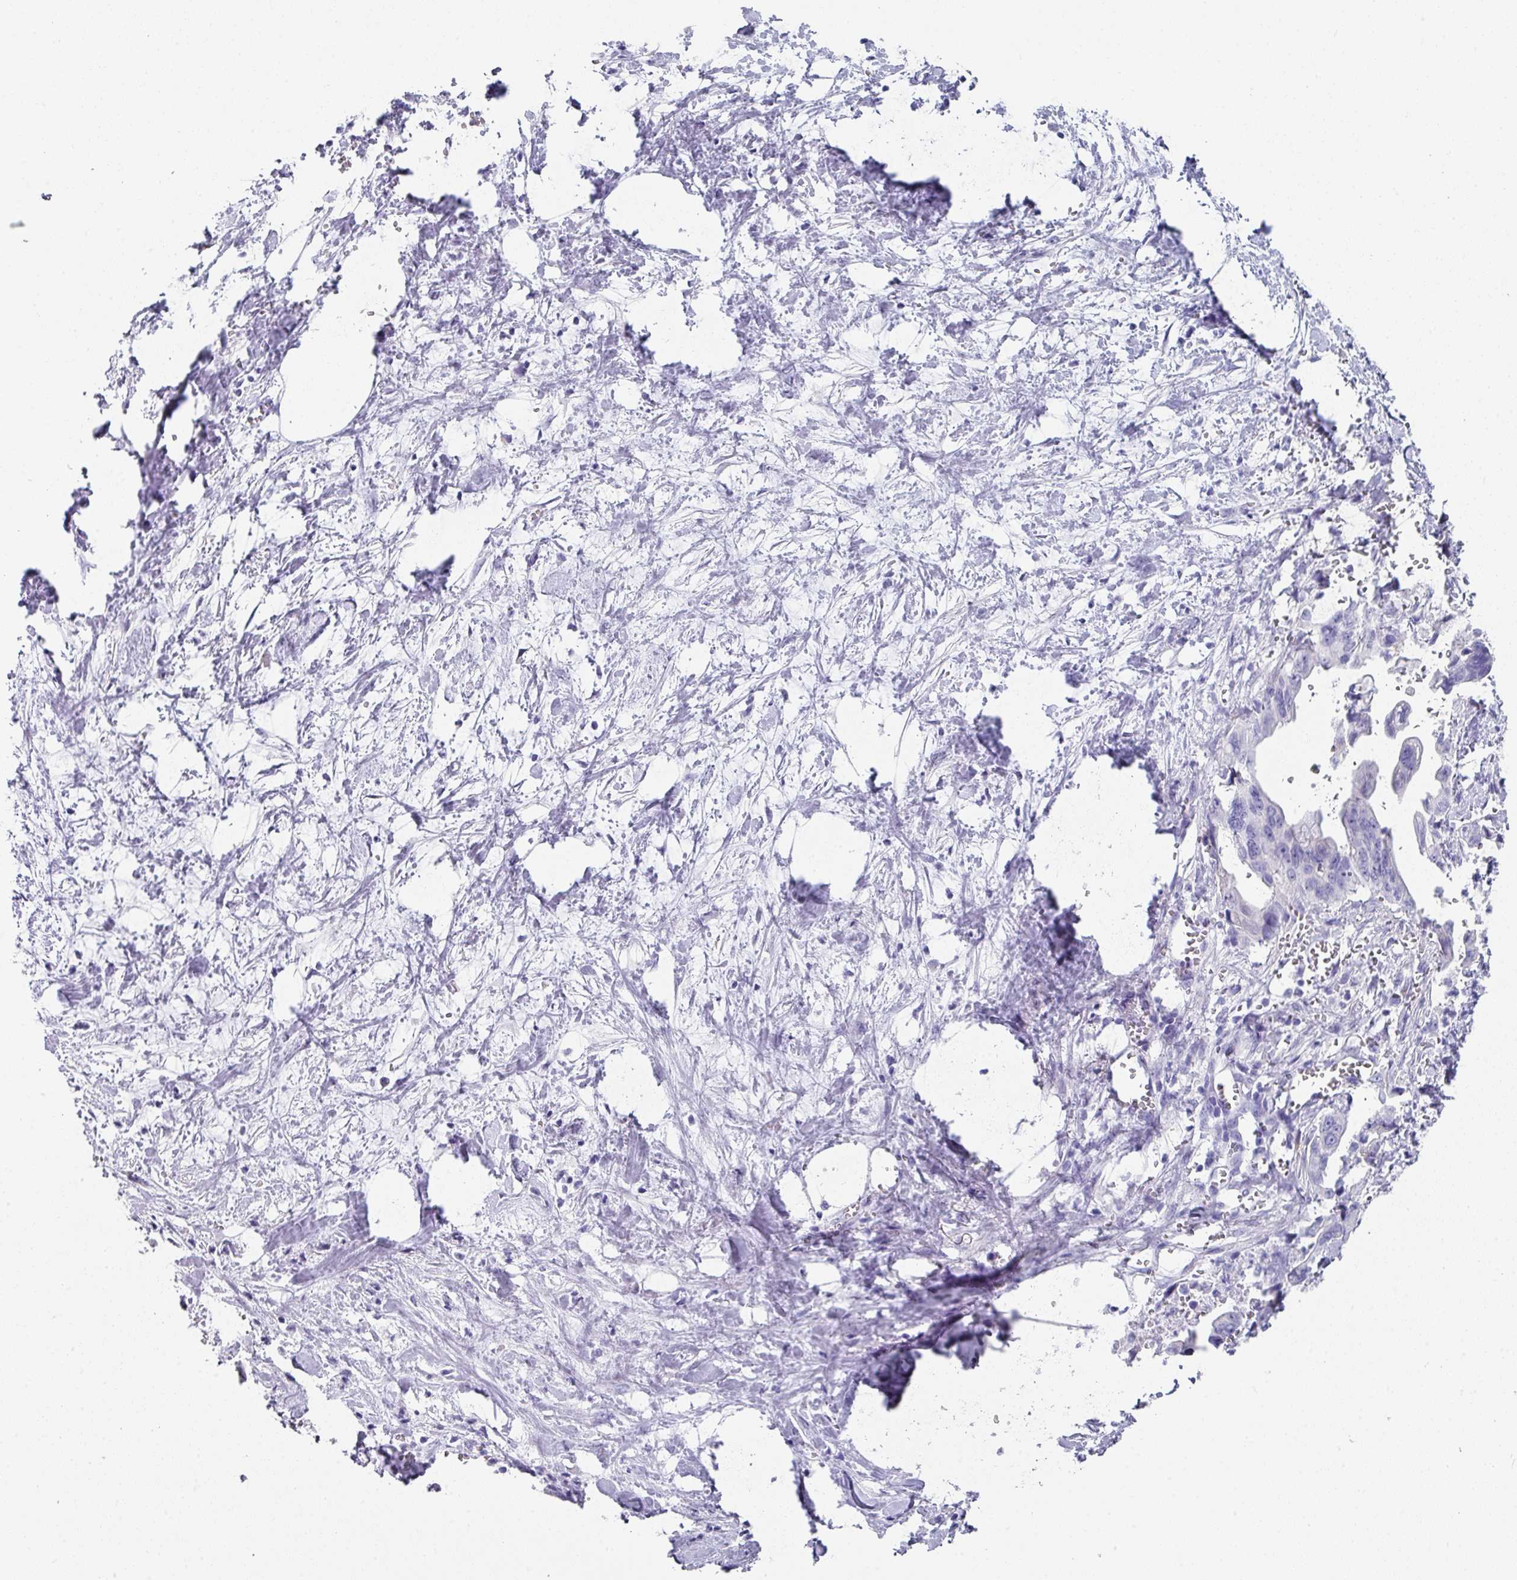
{"staining": {"intensity": "negative", "quantity": "none", "location": "none"}, "tissue": "pancreatic cancer", "cell_type": "Tumor cells", "image_type": "cancer", "snomed": [{"axis": "morphology", "description": "Adenocarcinoma, NOS"}, {"axis": "topography", "description": "Pancreas"}], "caption": "This is an immunohistochemistry photomicrograph of human adenocarcinoma (pancreatic). There is no expression in tumor cells.", "gene": "PEX10", "patient": {"sex": "male", "age": 61}}